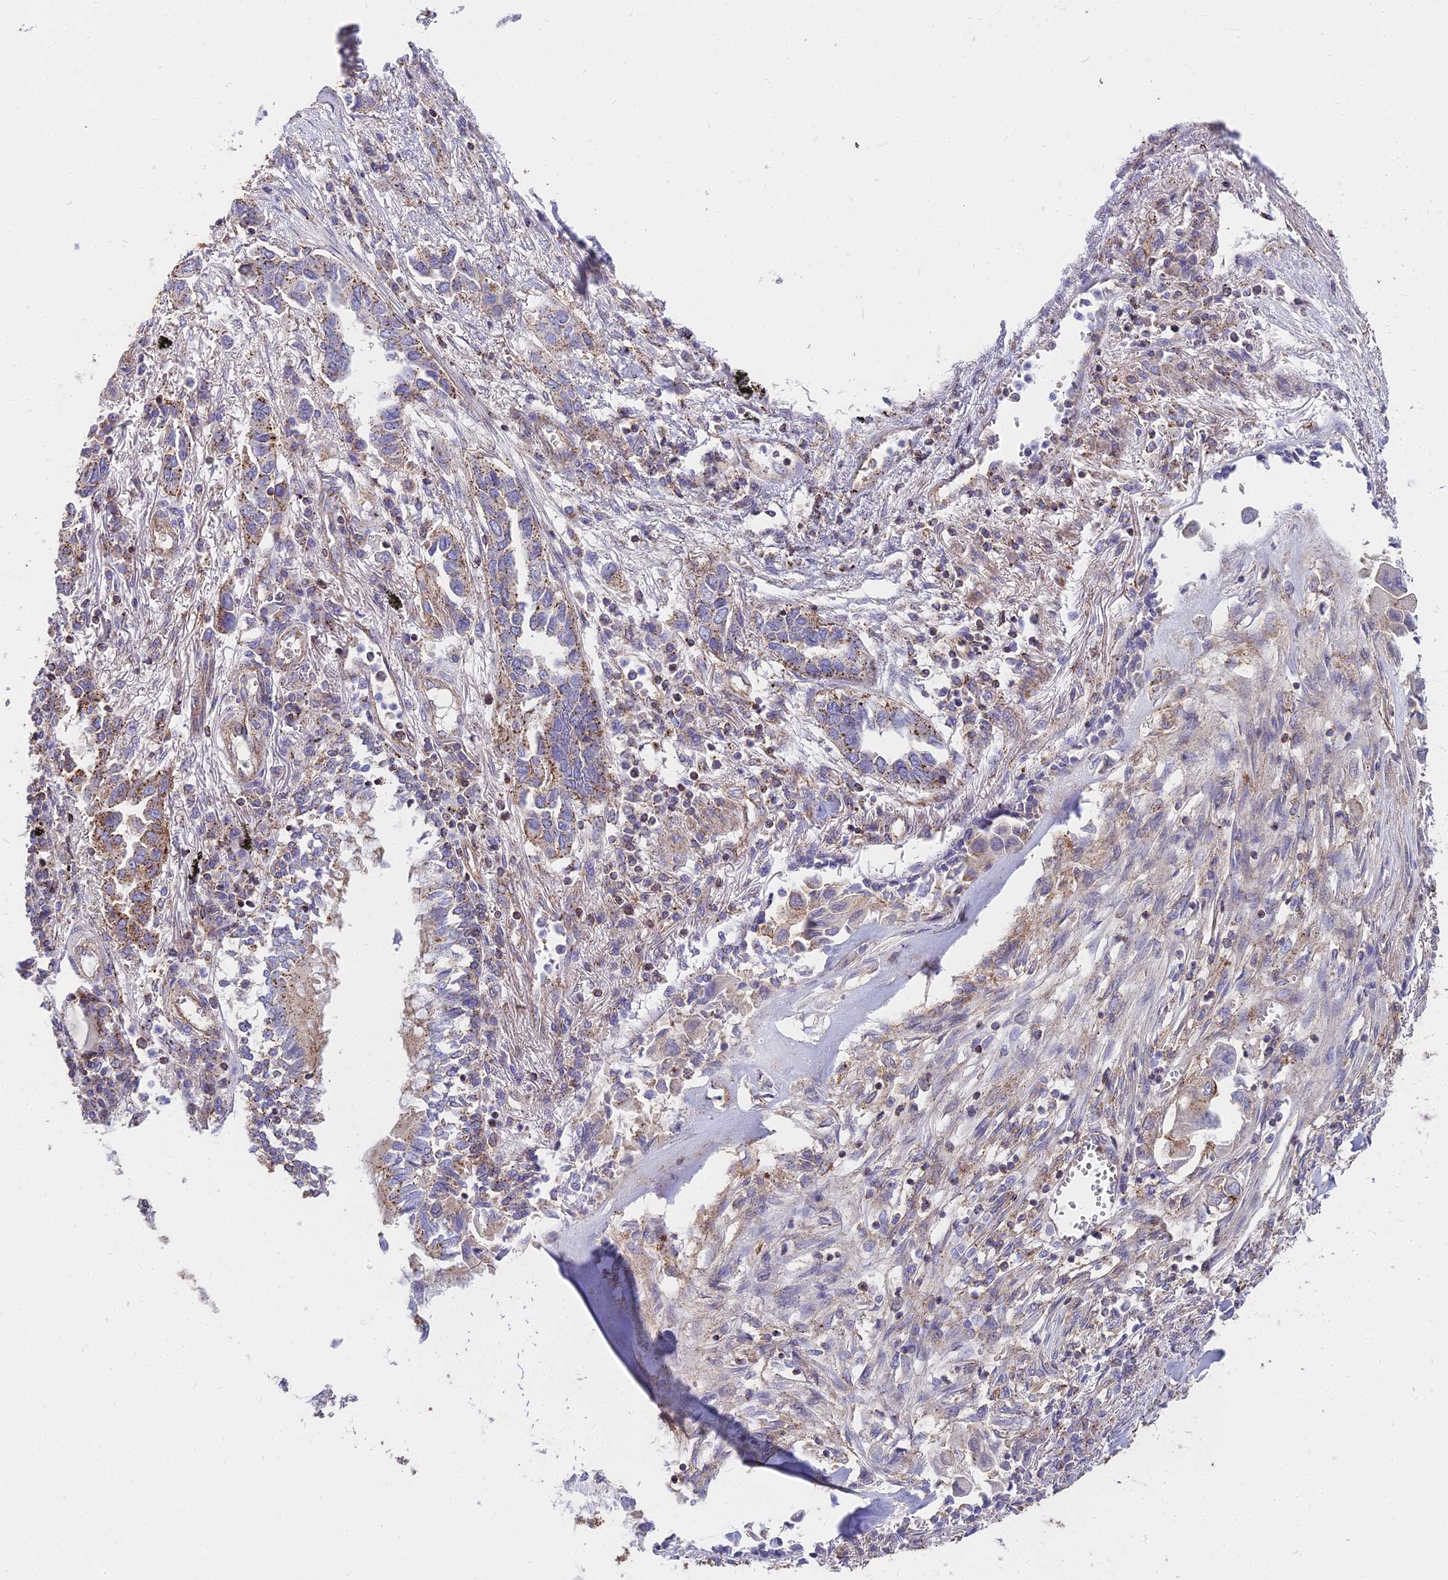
{"staining": {"intensity": "moderate", "quantity": "25%-75%", "location": "cytoplasmic/membranous"}, "tissue": "lung cancer", "cell_type": "Tumor cells", "image_type": "cancer", "snomed": [{"axis": "morphology", "description": "Adenocarcinoma, NOS"}, {"axis": "topography", "description": "Lung"}], "caption": "The image shows a brown stain indicating the presence of a protein in the cytoplasmic/membranous of tumor cells in lung adenocarcinoma.", "gene": "FRMPD1", "patient": {"sex": "female", "age": 76}}